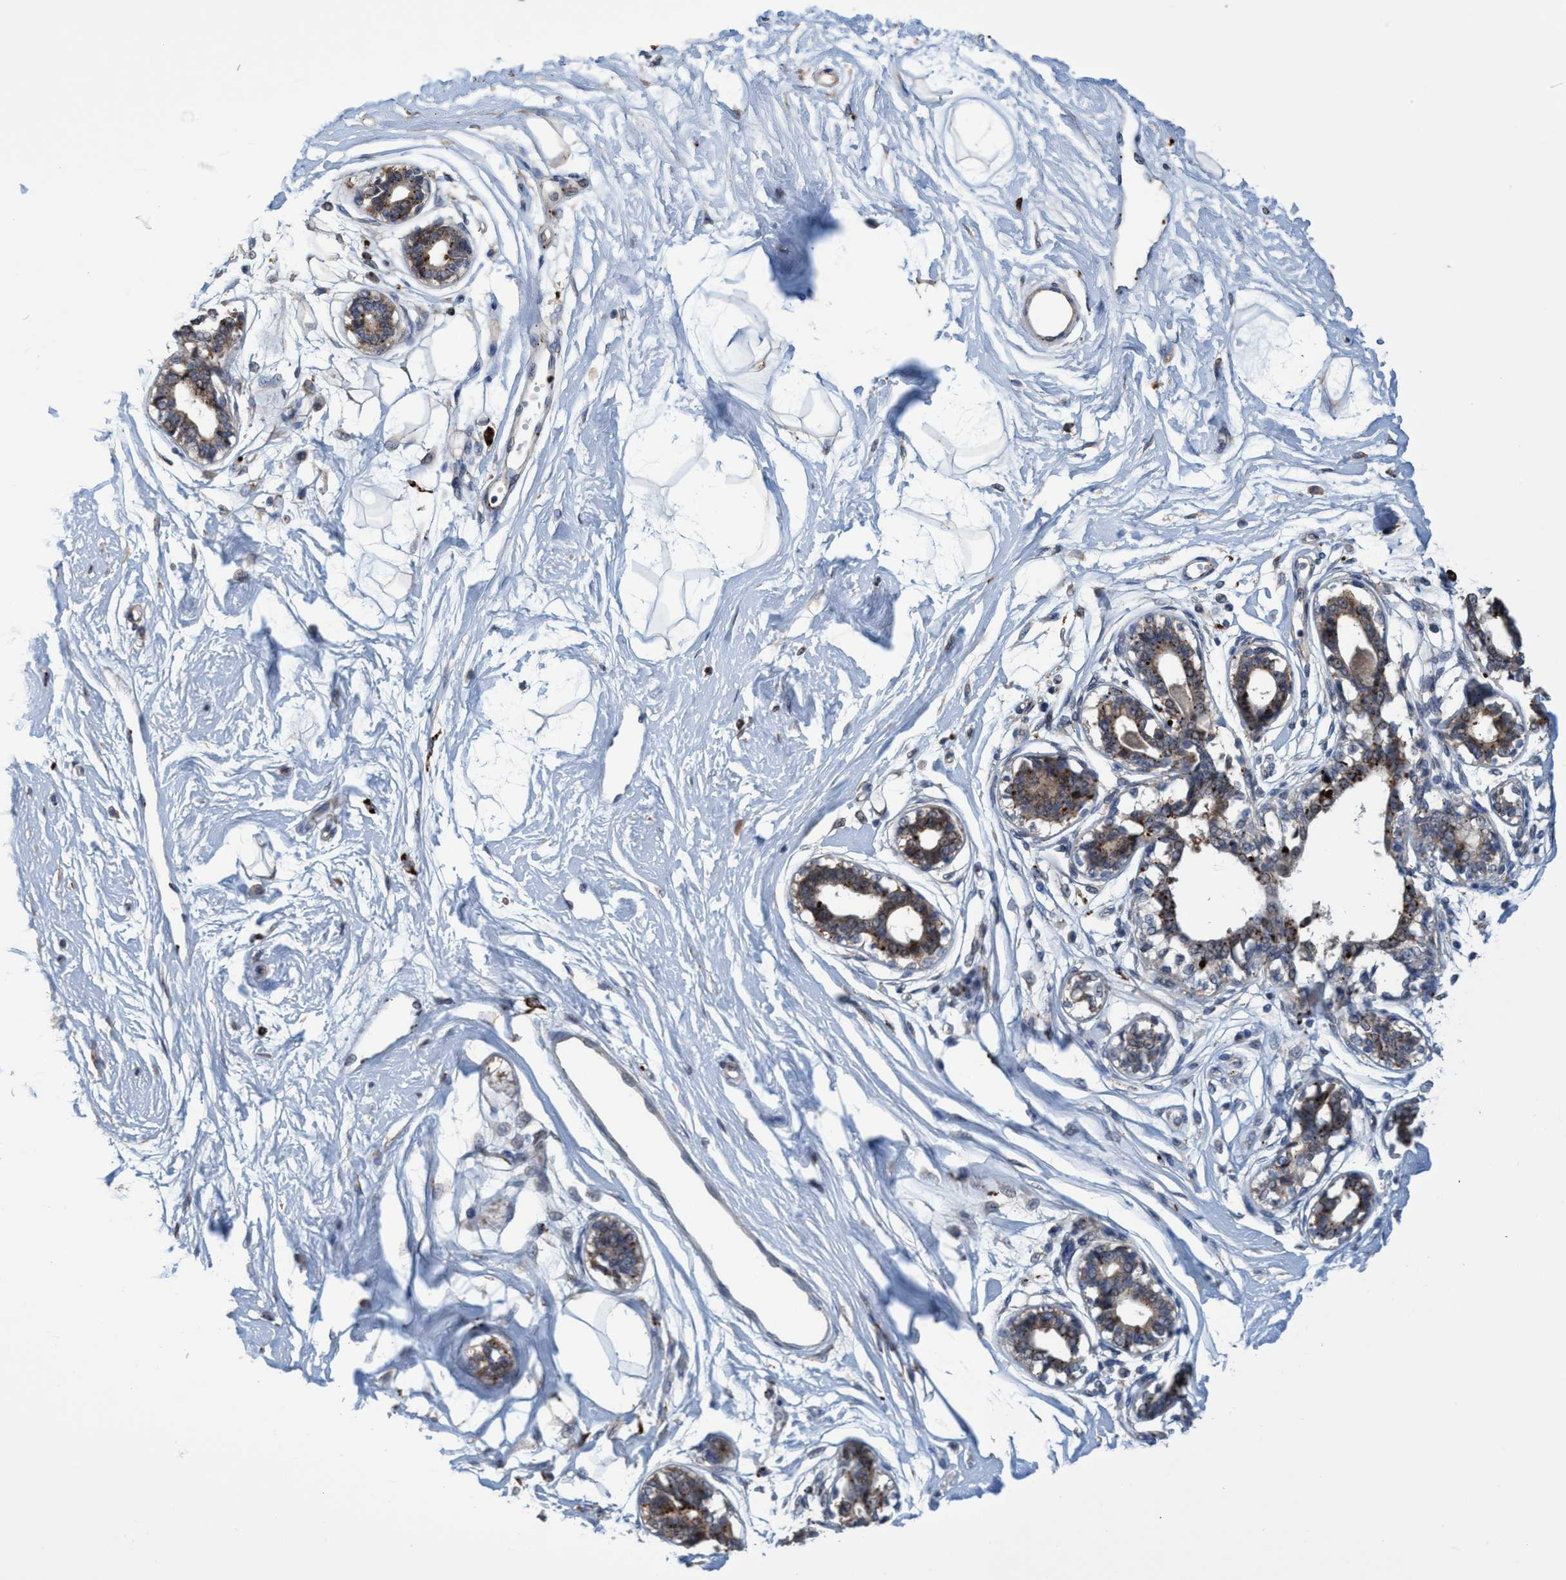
{"staining": {"intensity": "negative", "quantity": "none", "location": "none"}, "tissue": "breast", "cell_type": "Adipocytes", "image_type": "normal", "snomed": [{"axis": "morphology", "description": "Normal tissue, NOS"}, {"axis": "topography", "description": "Breast"}], "caption": "A histopathology image of human breast is negative for staining in adipocytes. The staining is performed using DAB brown chromogen with nuclei counter-stained in using hematoxylin.", "gene": "BBS9", "patient": {"sex": "female", "age": 45}}